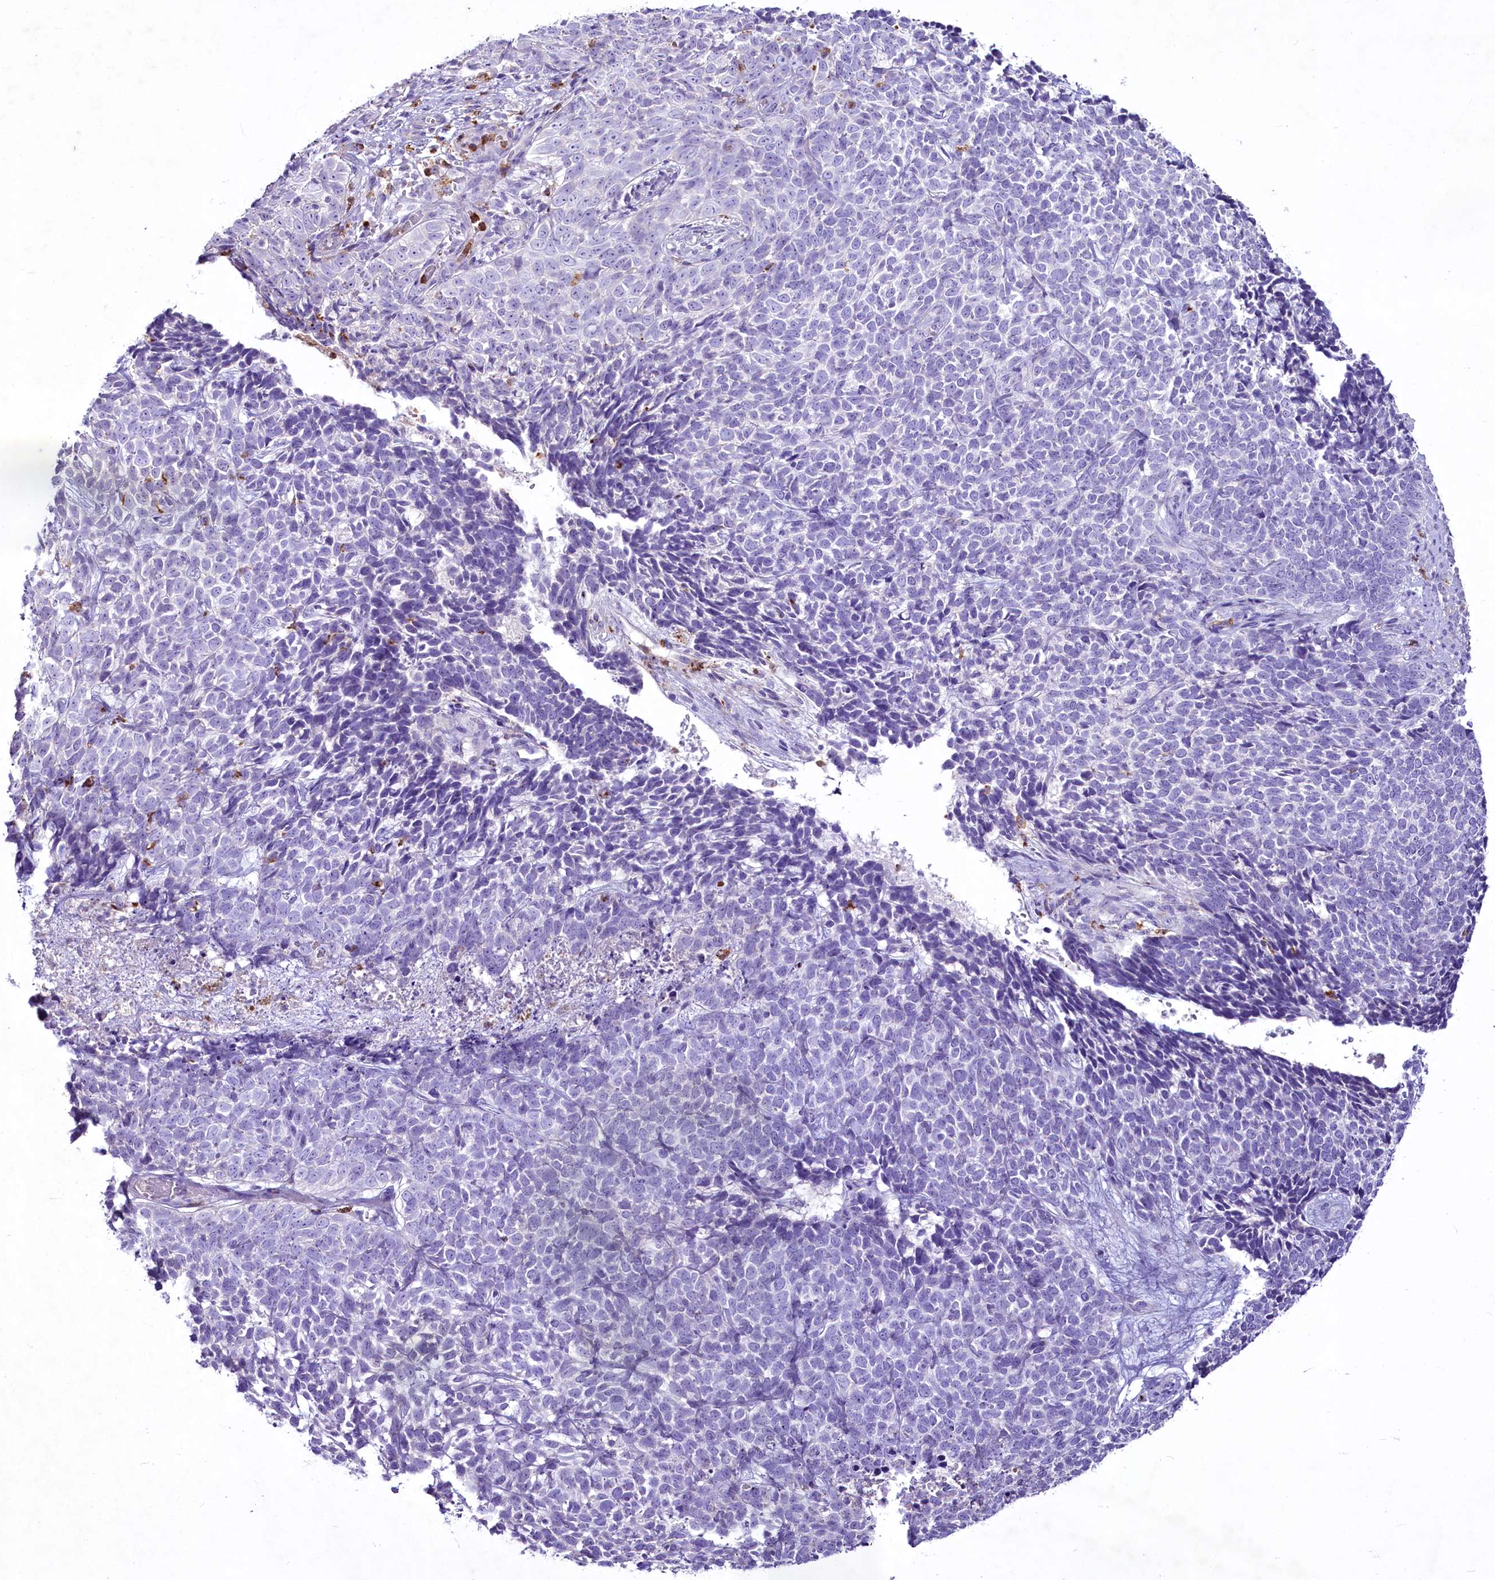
{"staining": {"intensity": "negative", "quantity": "none", "location": "none"}, "tissue": "skin cancer", "cell_type": "Tumor cells", "image_type": "cancer", "snomed": [{"axis": "morphology", "description": "Basal cell carcinoma"}, {"axis": "topography", "description": "Skin"}], "caption": "Immunohistochemical staining of human skin cancer reveals no significant staining in tumor cells.", "gene": "FAM209B", "patient": {"sex": "female", "age": 84}}